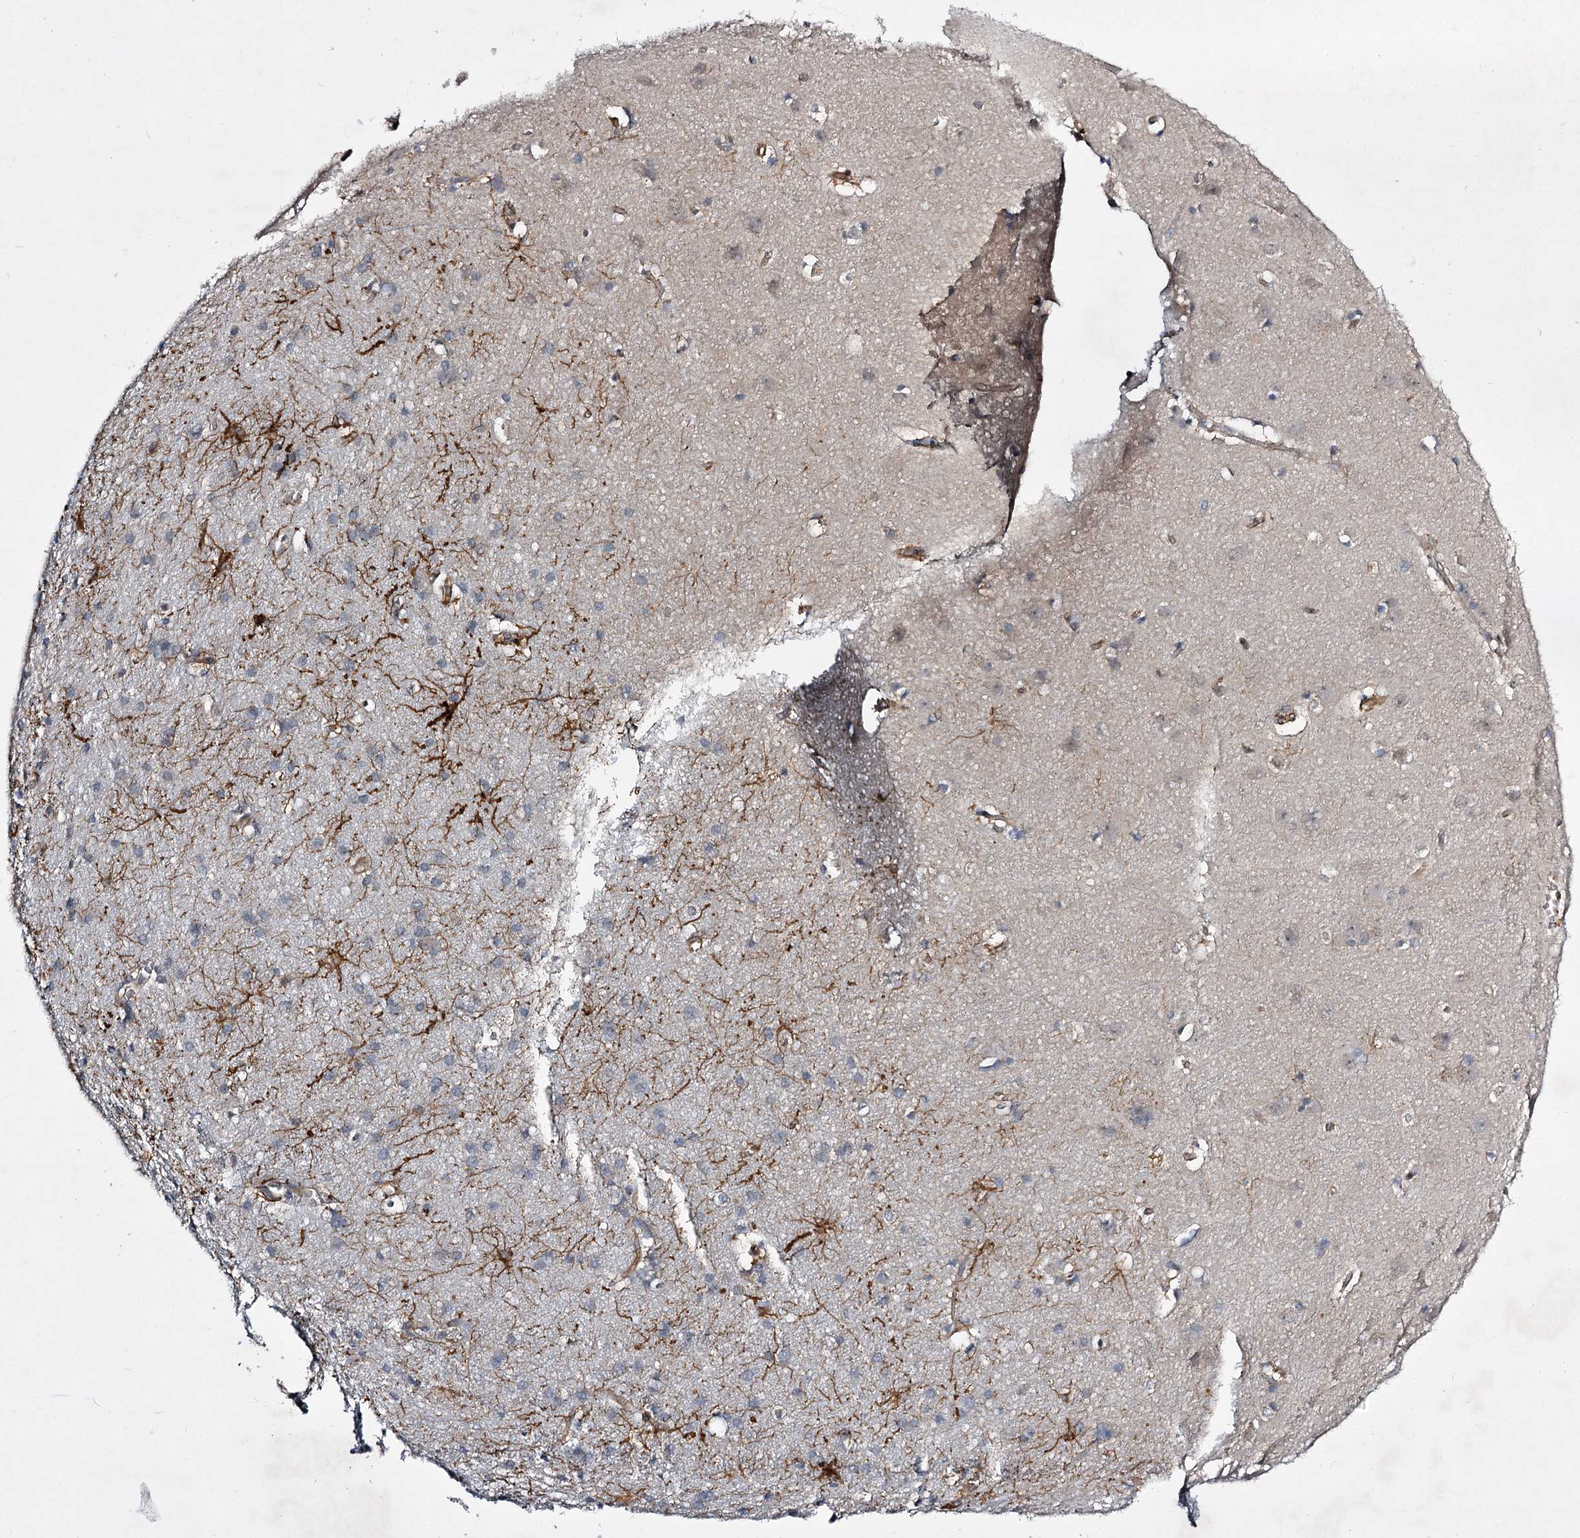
{"staining": {"intensity": "moderate", "quantity": ">75%", "location": "cytoplasmic/membranous"}, "tissue": "cerebral cortex", "cell_type": "Endothelial cells", "image_type": "normal", "snomed": [{"axis": "morphology", "description": "Normal tissue, NOS"}, {"axis": "topography", "description": "Cerebral cortex"}], "caption": "Brown immunohistochemical staining in normal cerebral cortex displays moderate cytoplasmic/membranous expression in approximately >75% of endothelial cells.", "gene": "DPEP2", "patient": {"sex": "male", "age": 54}}